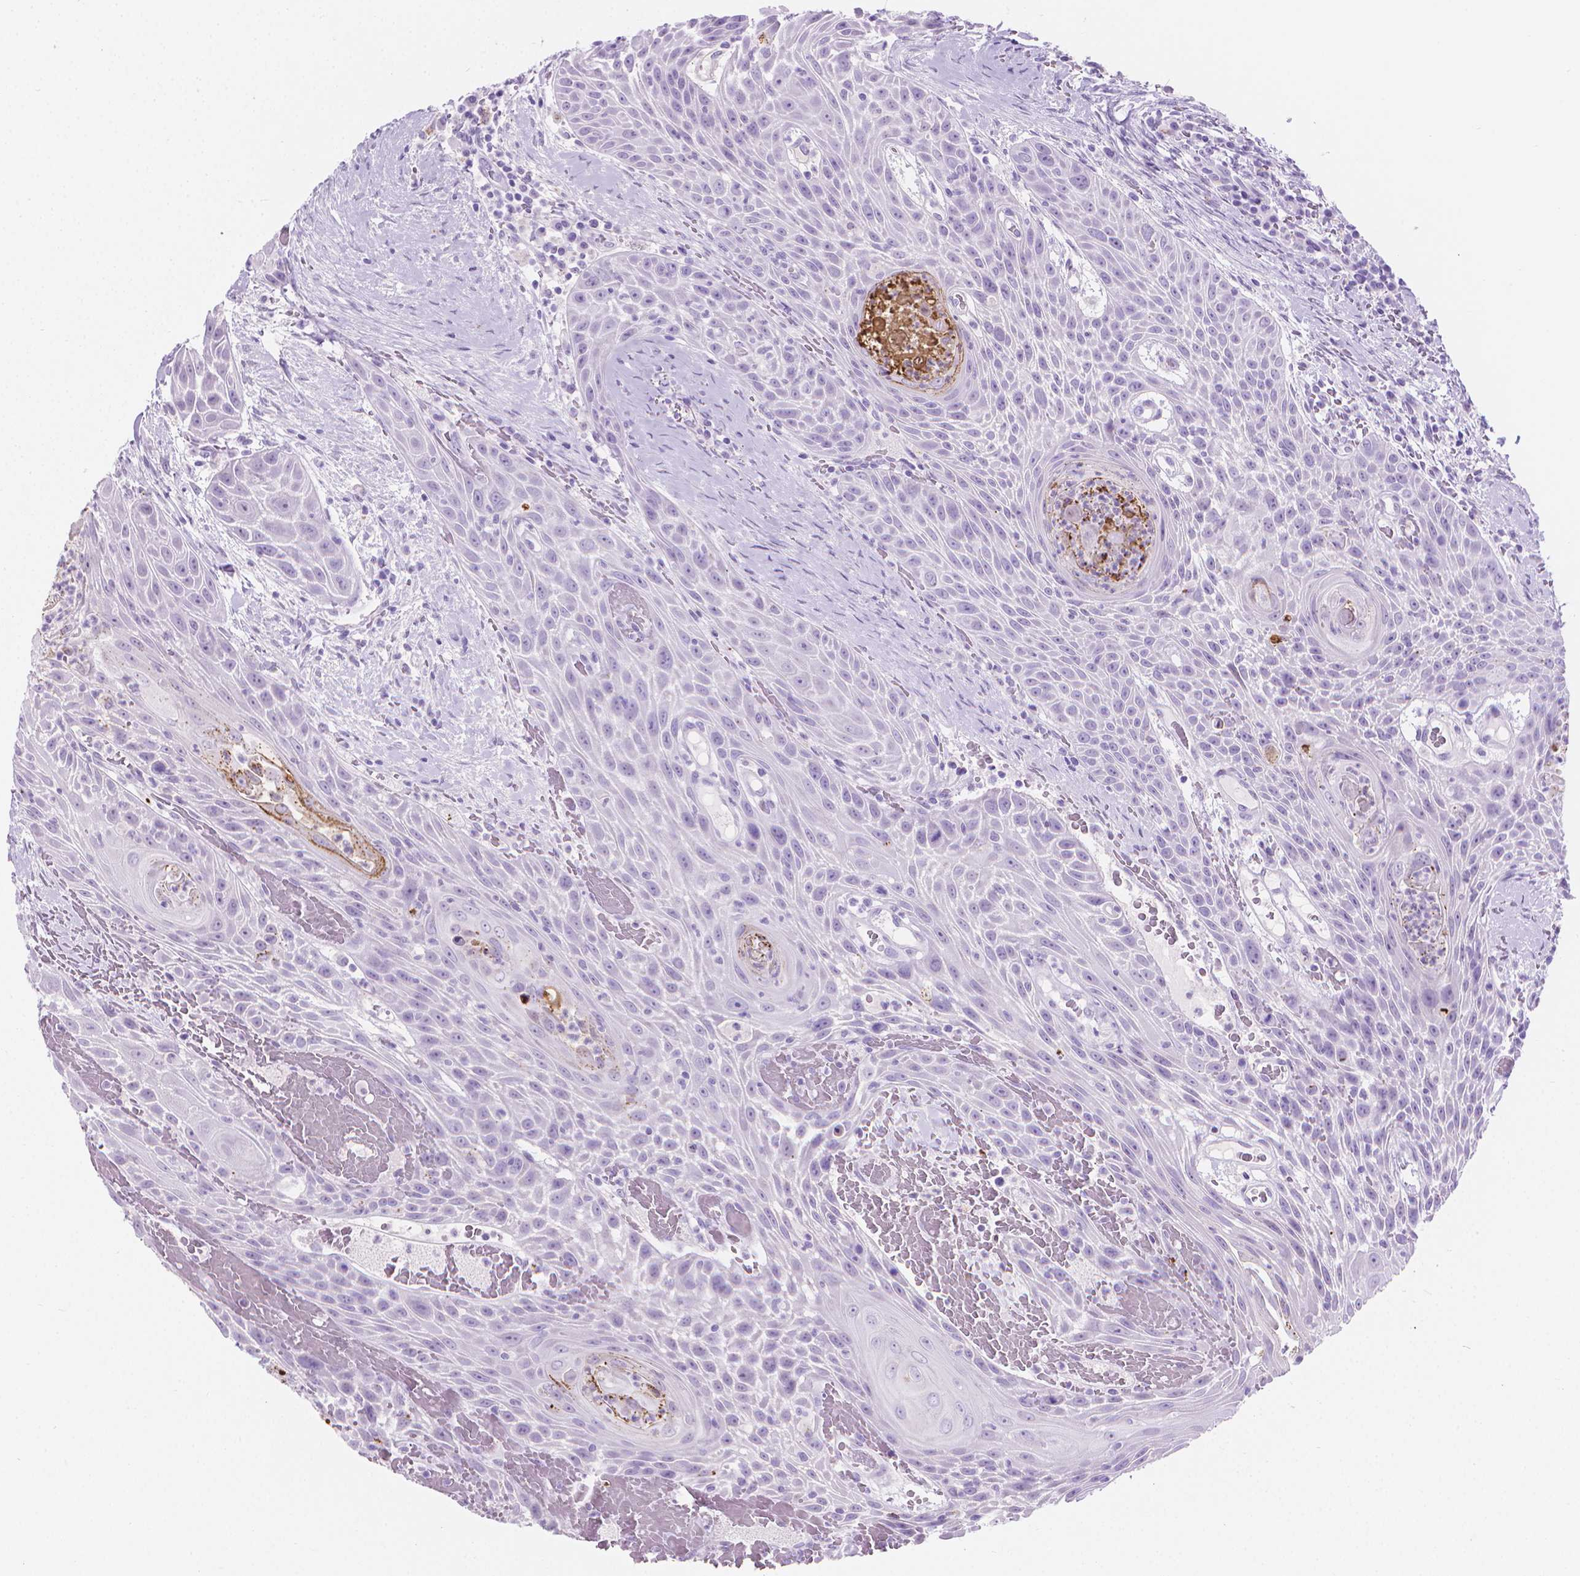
{"staining": {"intensity": "negative", "quantity": "none", "location": "none"}, "tissue": "head and neck cancer", "cell_type": "Tumor cells", "image_type": "cancer", "snomed": [{"axis": "morphology", "description": "Squamous cell carcinoma, NOS"}, {"axis": "topography", "description": "Head-Neck"}], "caption": "Tumor cells are negative for protein expression in human head and neck cancer (squamous cell carcinoma).", "gene": "CFAP52", "patient": {"sex": "male", "age": 69}}